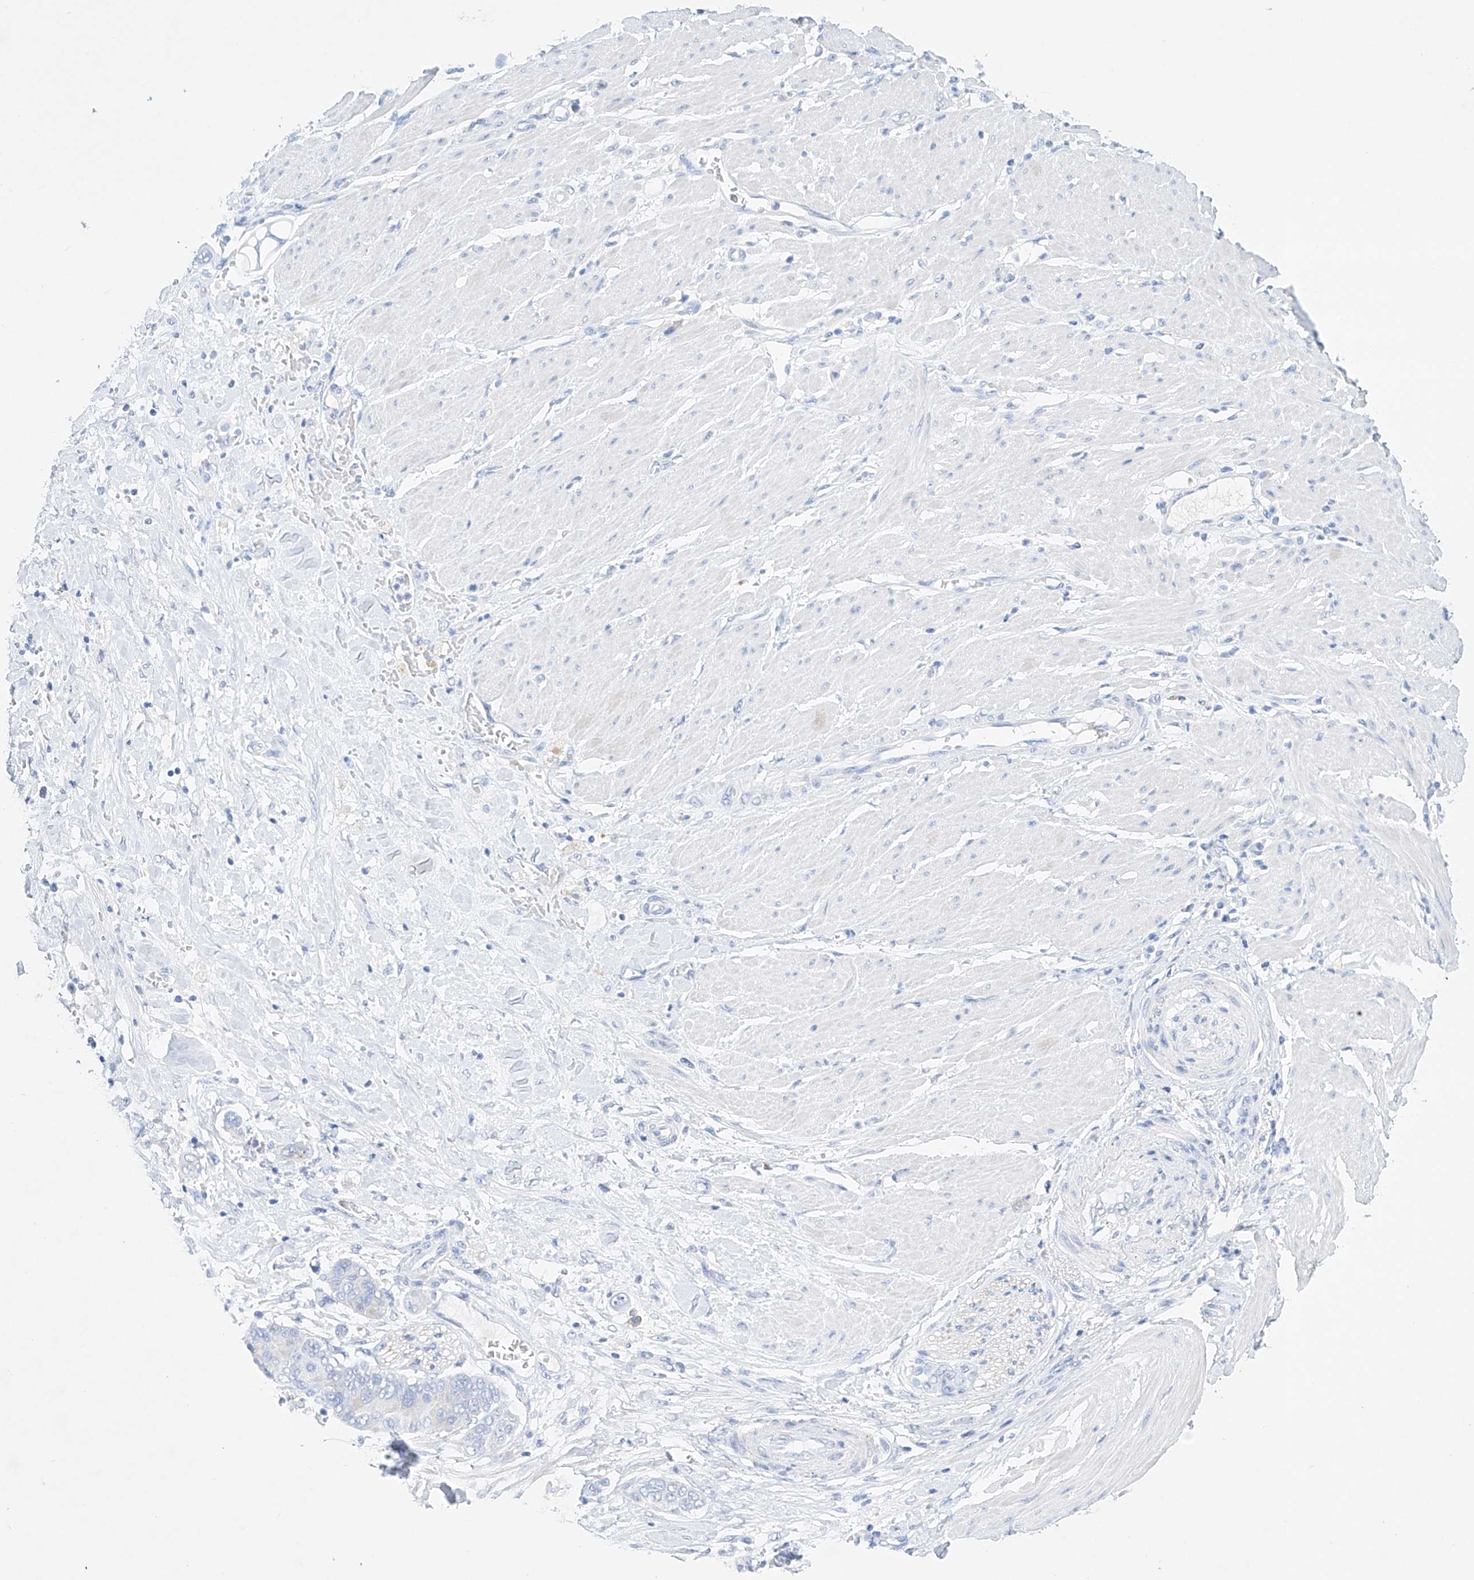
{"staining": {"intensity": "negative", "quantity": "none", "location": "none"}, "tissue": "pancreatic cancer", "cell_type": "Tumor cells", "image_type": "cancer", "snomed": [{"axis": "morphology", "description": "Adenocarcinoma, NOS"}, {"axis": "topography", "description": "Pancreas"}], "caption": "Immunohistochemical staining of human pancreatic cancer (adenocarcinoma) exhibits no significant staining in tumor cells.", "gene": "LURAP1", "patient": {"sex": "male", "age": 68}}